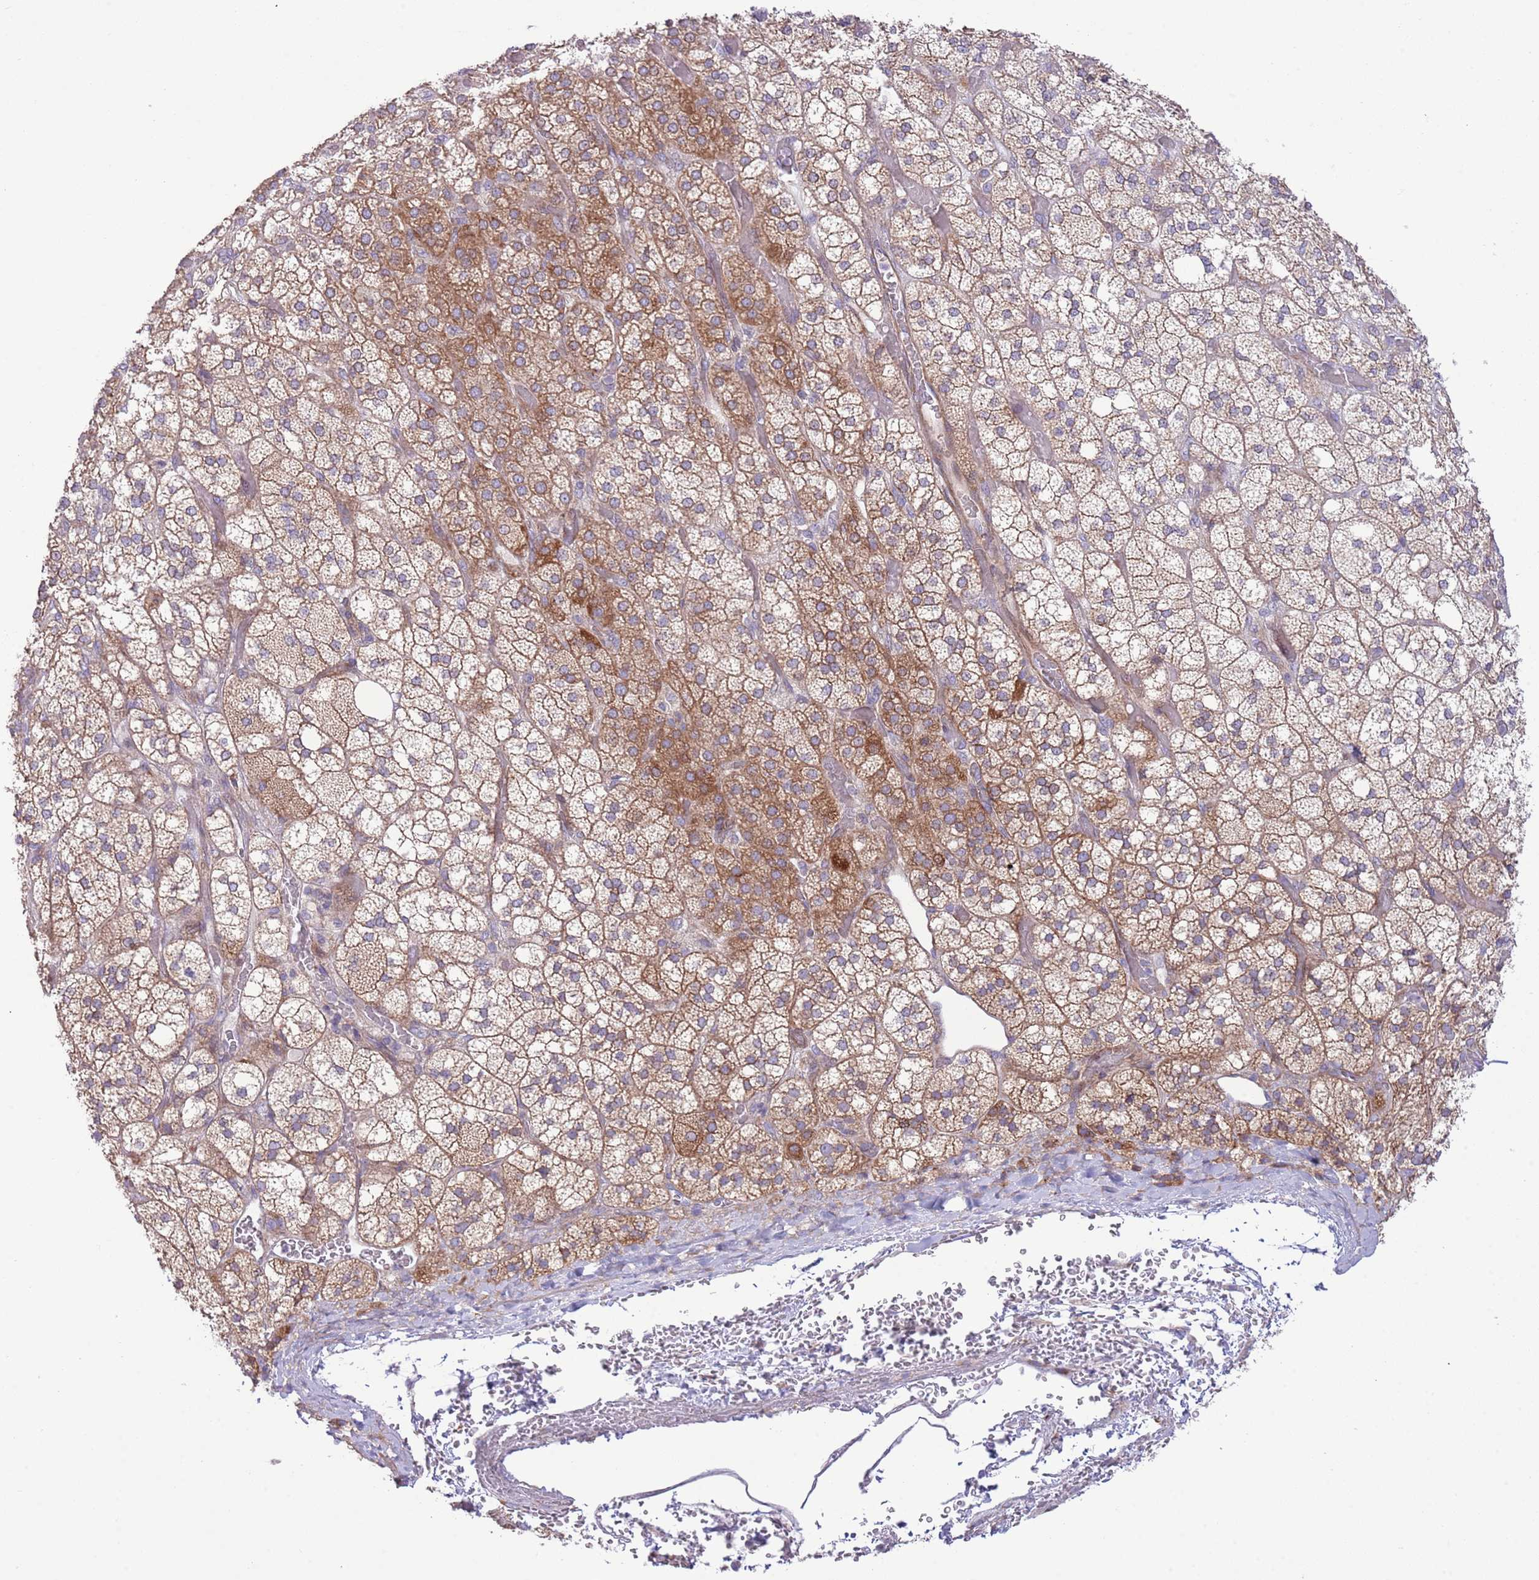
{"staining": {"intensity": "moderate", "quantity": ">75%", "location": "cytoplasmic/membranous"}, "tissue": "adrenal gland", "cell_type": "Glandular cells", "image_type": "normal", "snomed": [{"axis": "morphology", "description": "Normal tissue, NOS"}, {"axis": "topography", "description": "Adrenal gland"}], "caption": "Adrenal gland stained with a brown dye demonstrates moderate cytoplasmic/membranous positive staining in about >75% of glandular cells.", "gene": "TOMM5", "patient": {"sex": "male", "age": 61}}